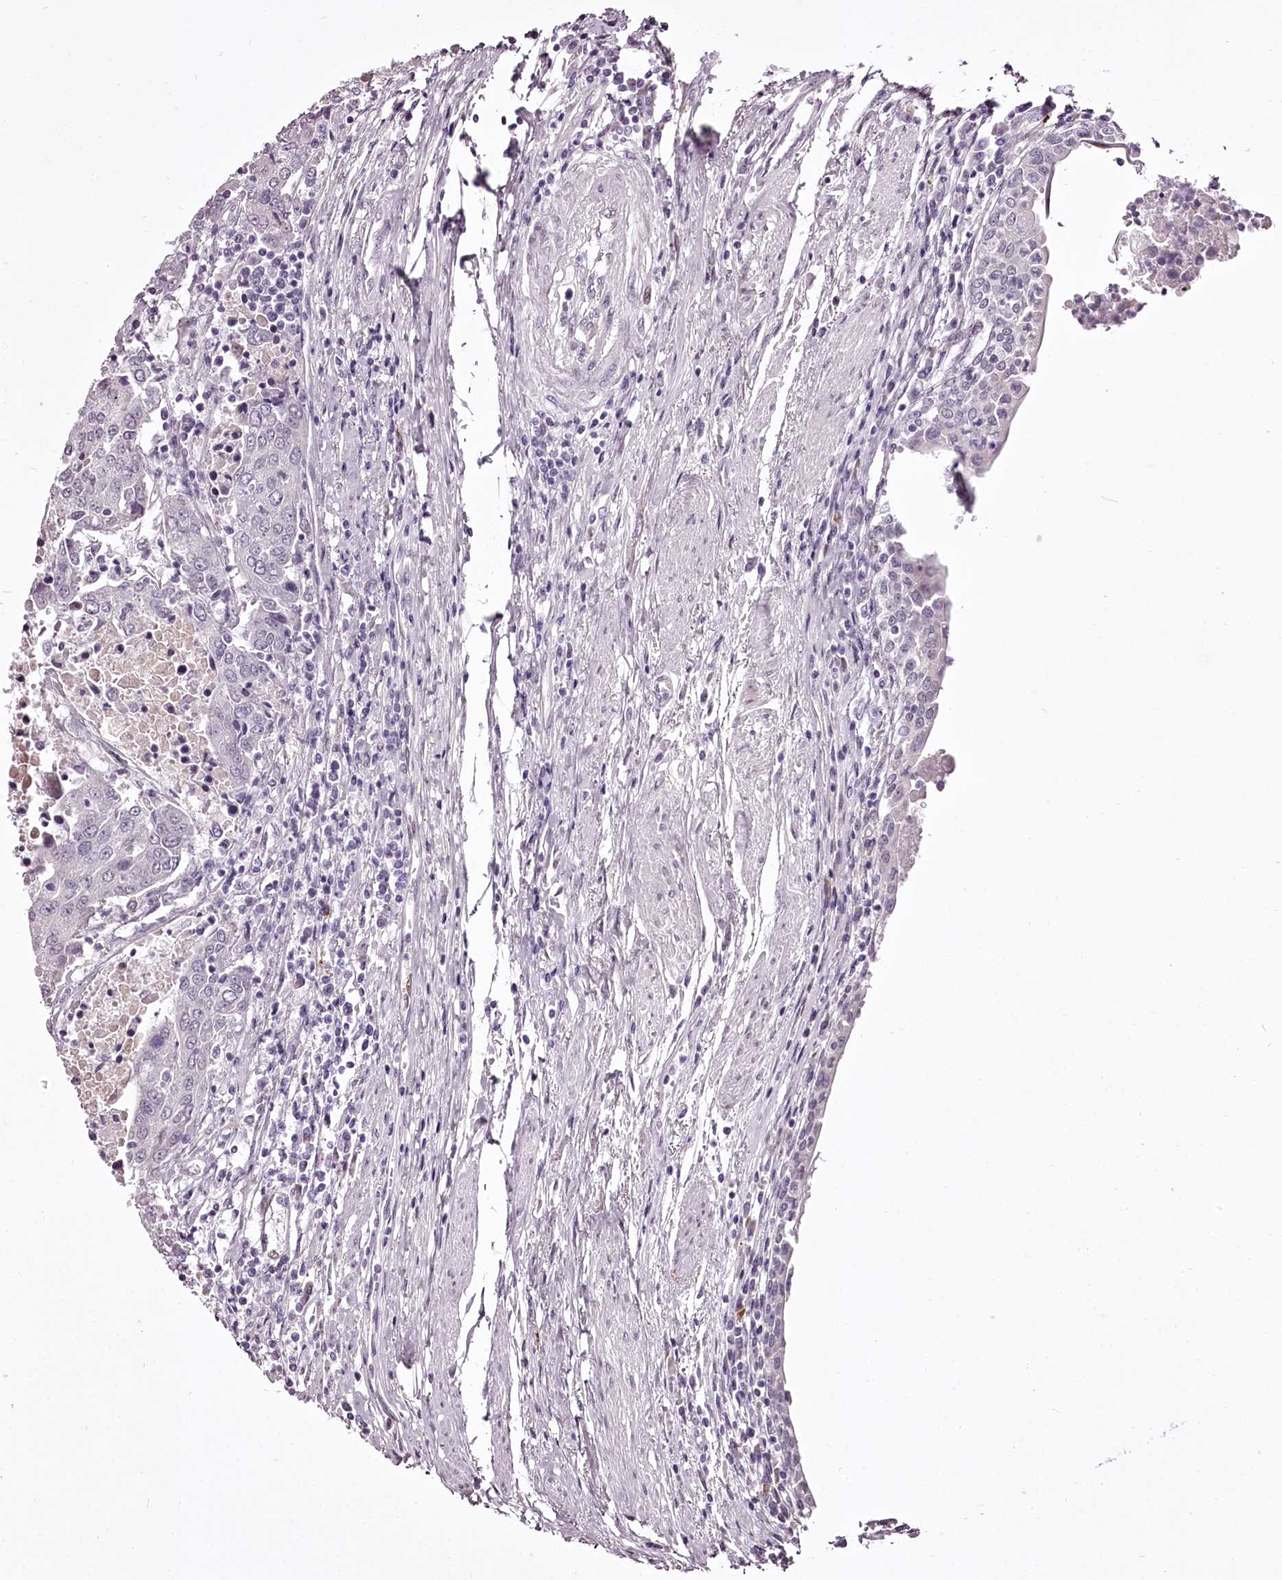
{"staining": {"intensity": "negative", "quantity": "none", "location": "none"}, "tissue": "urothelial cancer", "cell_type": "Tumor cells", "image_type": "cancer", "snomed": [{"axis": "morphology", "description": "Urothelial carcinoma, High grade"}, {"axis": "topography", "description": "Urinary bladder"}], "caption": "Urothelial cancer was stained to show a protein in brown. There is no significant positivity in tumor cells.", "gene": "C1orf56", "patient": {"sex": "female", "age": 85}}